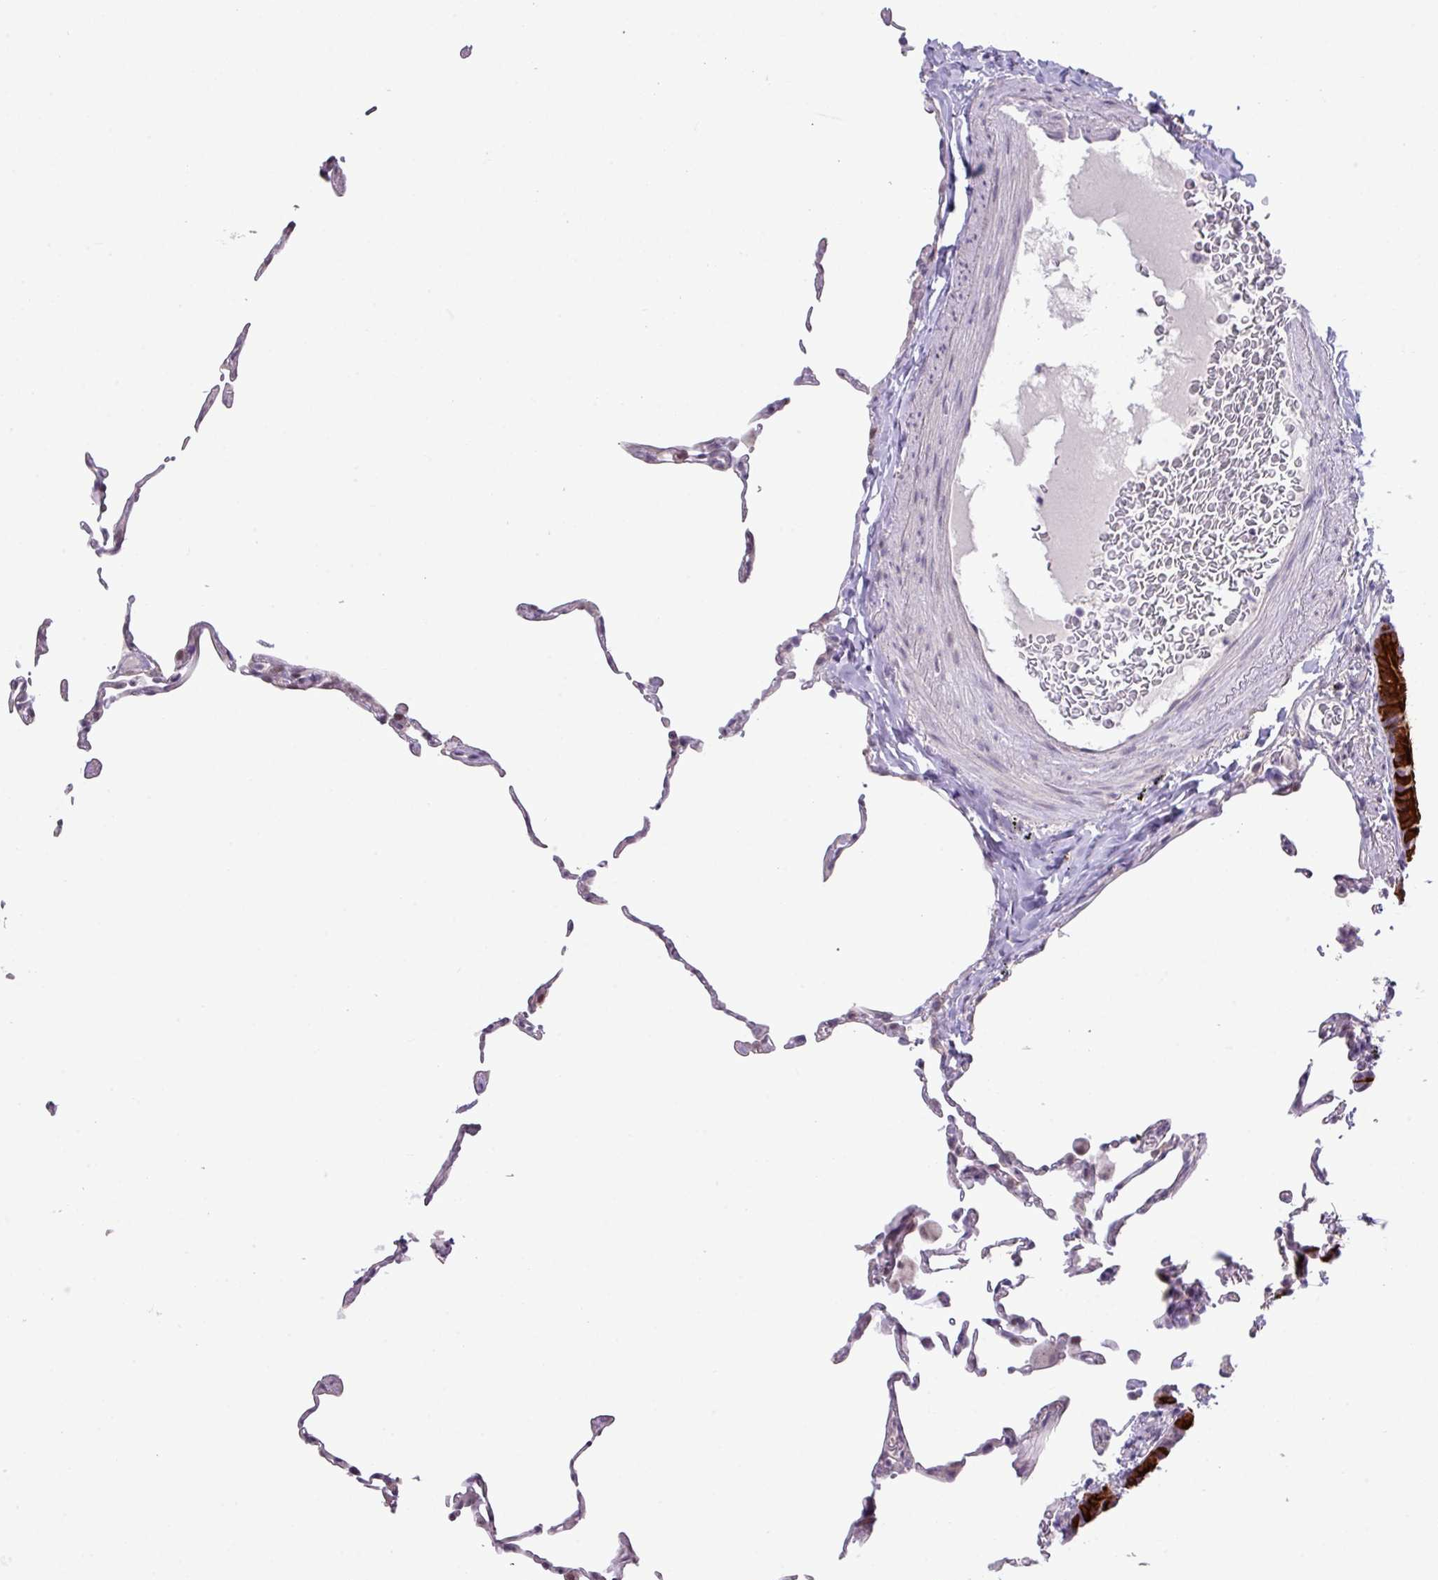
{"staining": {"intensity": "negative", "quantity": "none", "location": "none"}, "tissue": "lung", "cell_type": "Alveolar cells", "image_type": "normal", "snomed": [{"axis": "morphology", "description": "Normal tissue, NOS"}, {"axis": "topography", "description": "Lung"}], "caption": "High magnification brightfield microscopy of unremarkable lung stained with DAB (brown) and counterstained with hematoxylin (blue): alveolar cells show no significant staining. Brightfield microscopy of immunohistochemistry (IHC) stained with DAB (3,3'-diaminobenzidine) (brown) and hematoxylin (blue), captured at high magnification.", "gene": "ANKRD13B", "patient": {"sex": "female", "age": 57}}